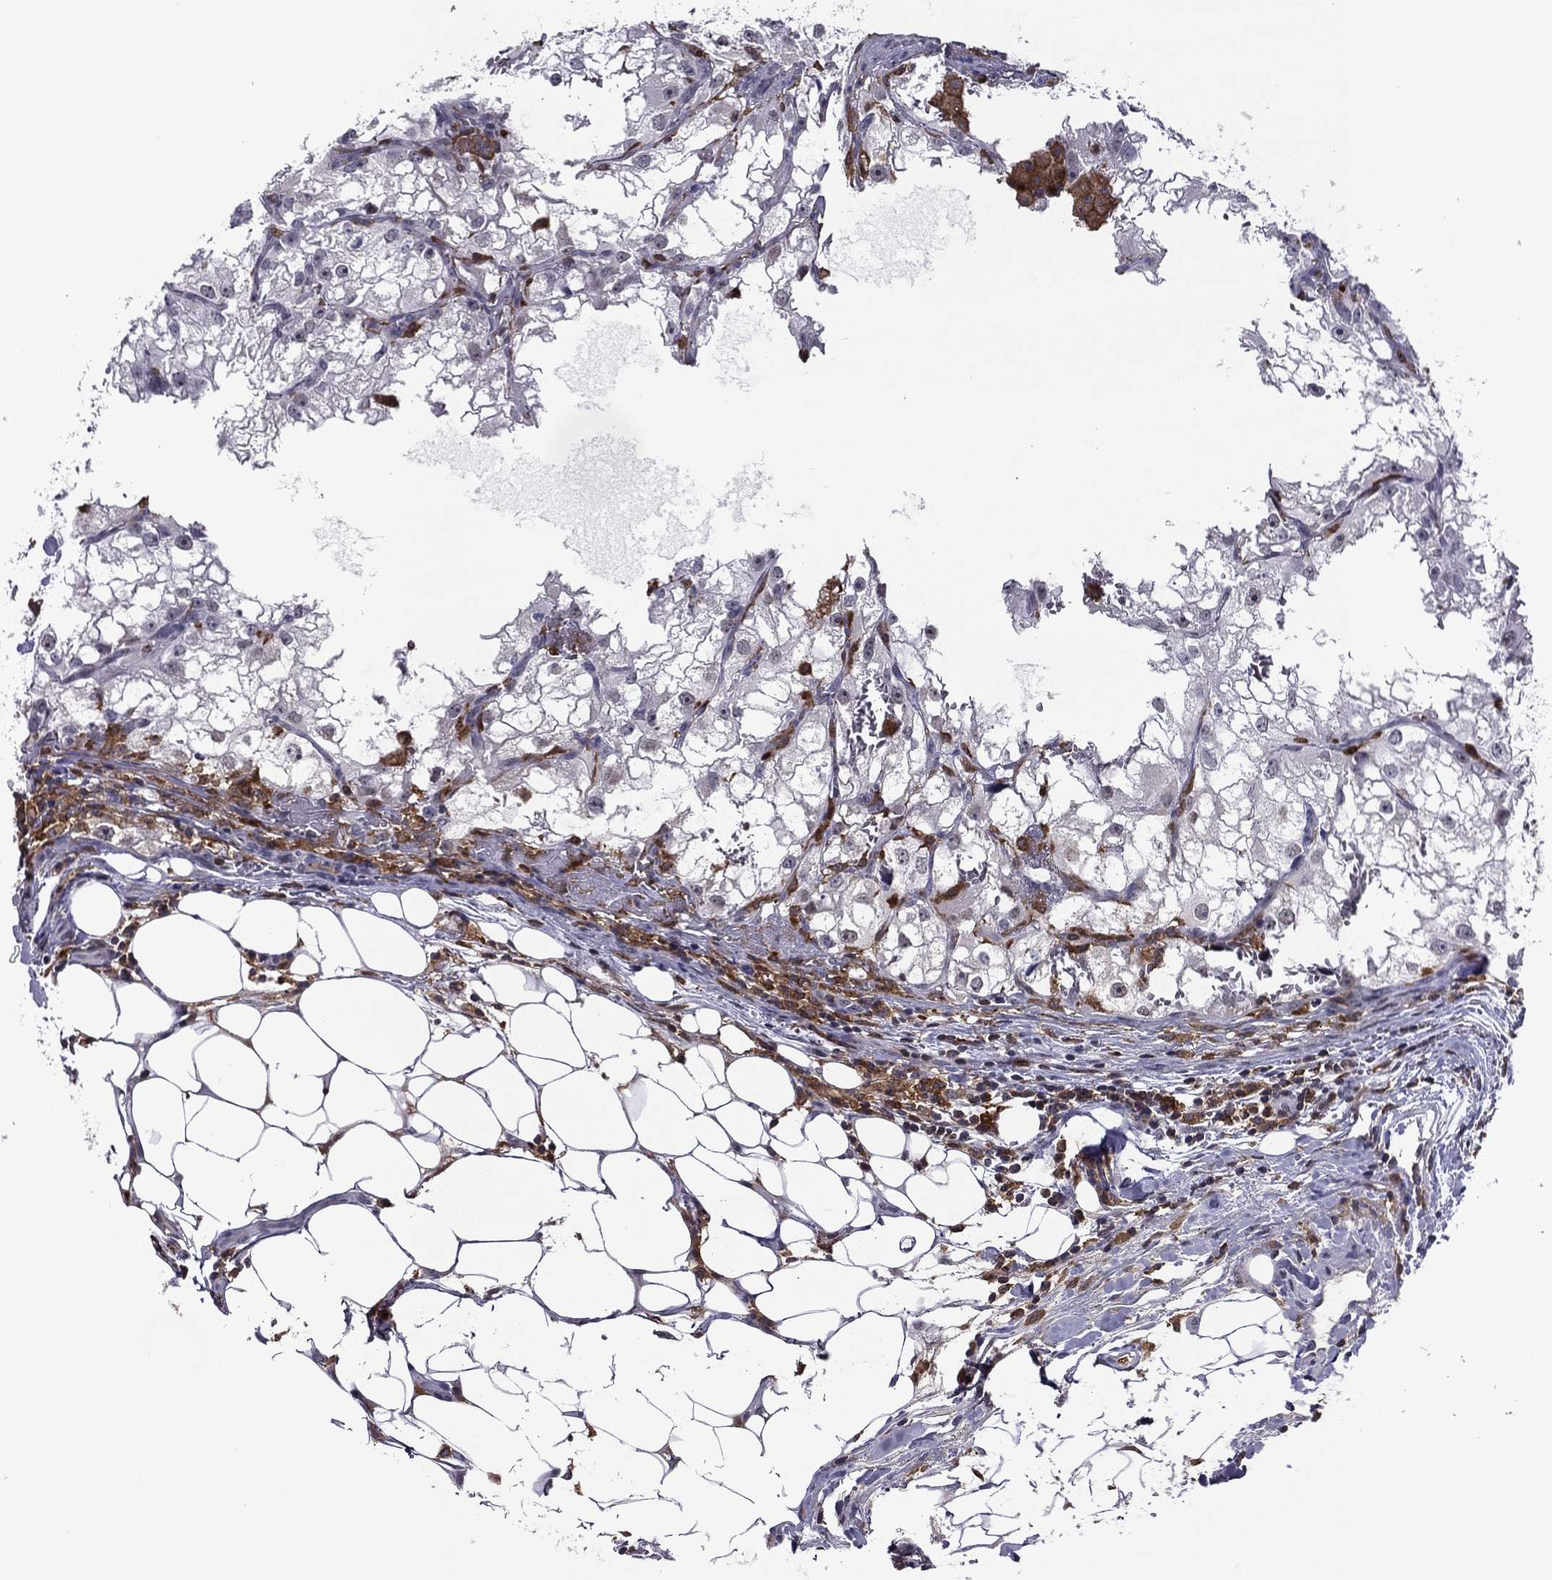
{"staining": {"intensity": "negative", "quantity": "none", "location": "none"}, "tissue": "renal cancer", "cell_type": "Tumor cells", "image_type": "cancer", "snomed": [{"axis": "morphology", "description": "Adenocarcinoma, NOS"}, {"axis": "topography", "description": "Kidney"}], "caption": "Immunohistochemistry histopathology image of neoplastic tissue: human renal adenocarcinoma stained with DAB reveals no significant protein positivity in tumor cells.", "gene": "PLCB2", "patient": {"sex": "male", "age": 59}}